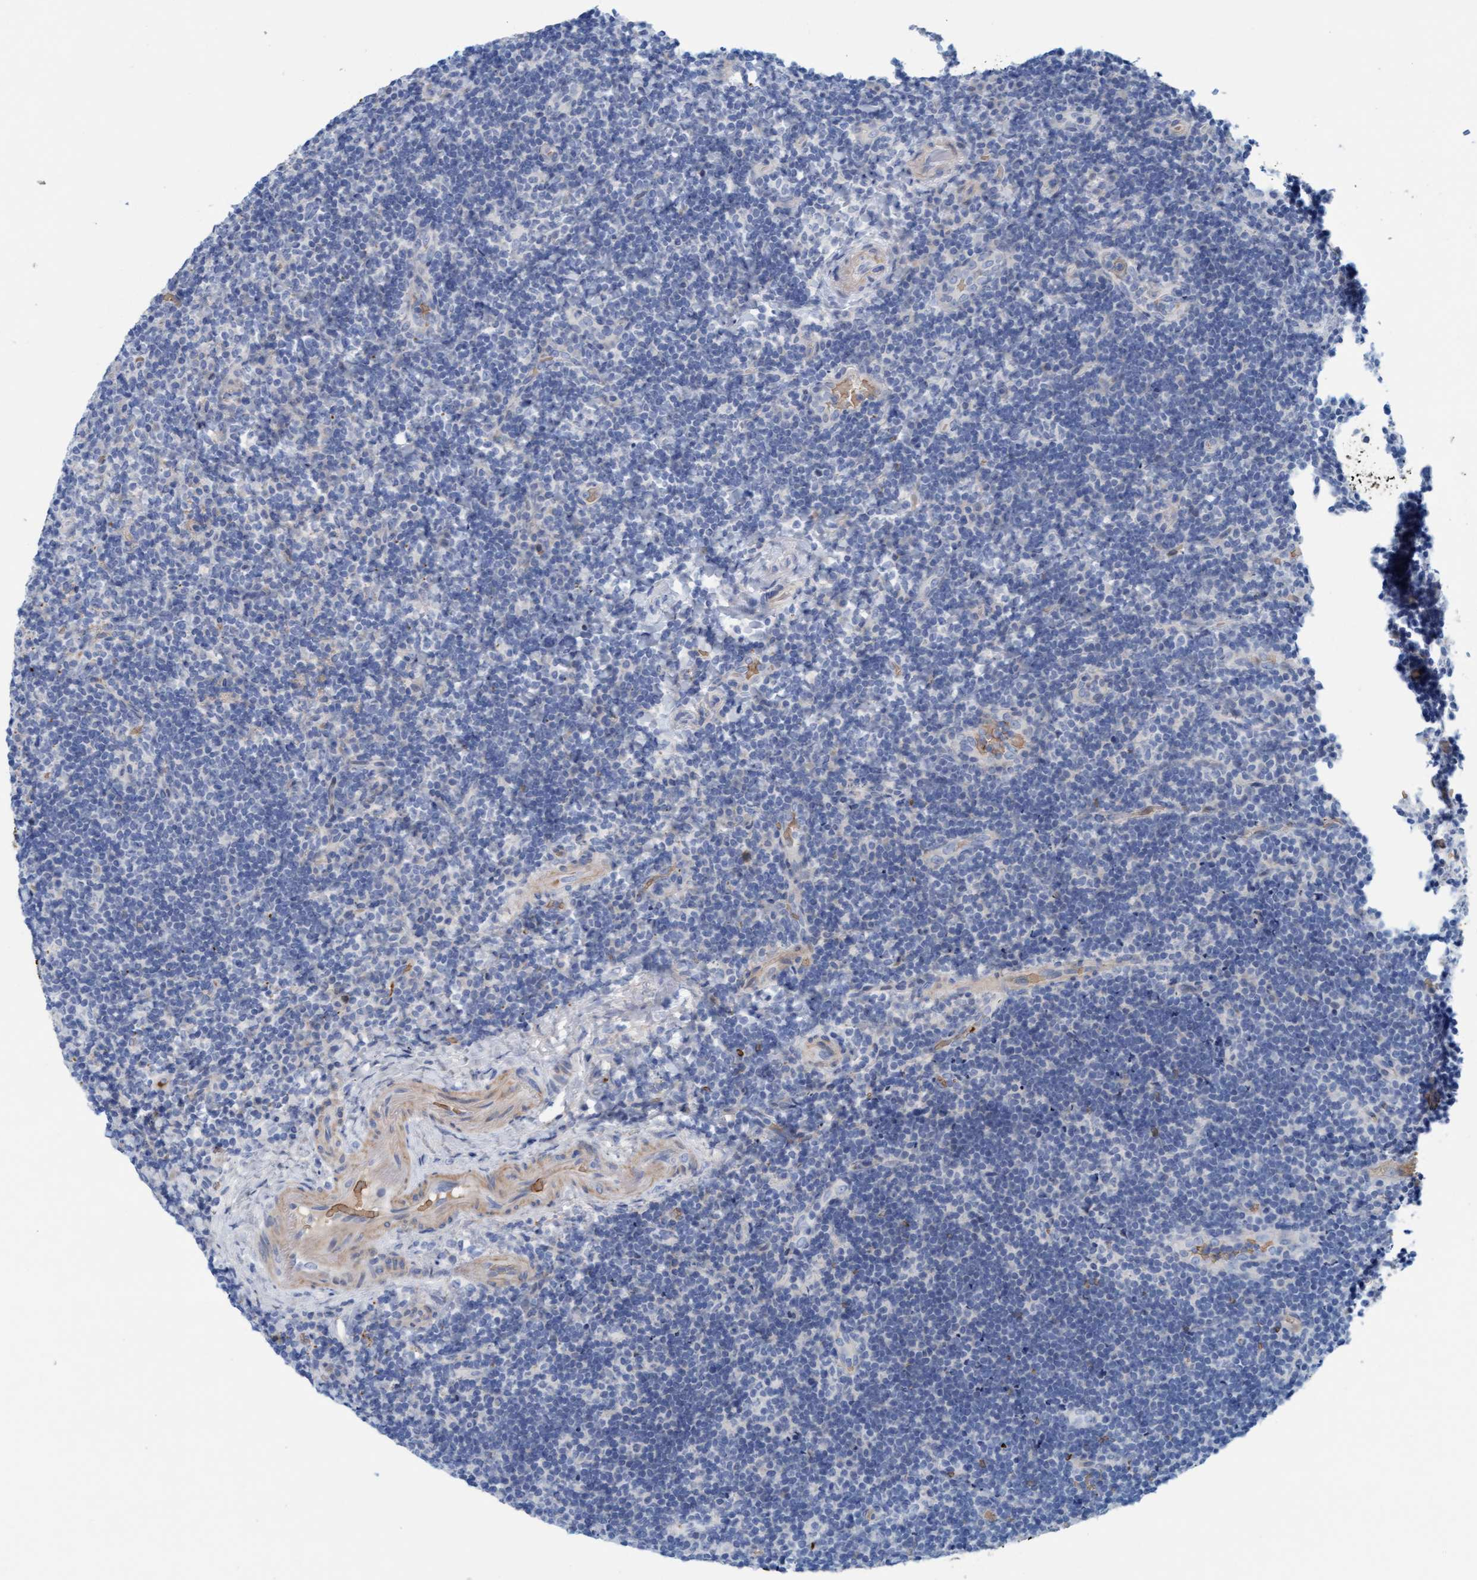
{"staining": {"intensity": "negative", "quantity": "none", "location": "none"}, "tissue": "lymphoma", "cell_type": "Tumor cells", "image_type": "cancer", "snomed": [{"axis": "morphology", "description": "Malignant lymphoma, non-Hodgkin's type, High grade"}, {"axis": "topography", "description": "Tonsil"}], "caption": "There is no significant positivity in tumor cells of lymphoma.", "gene": "P2RX5", "patient": {"sex": "female", "age": 36}}